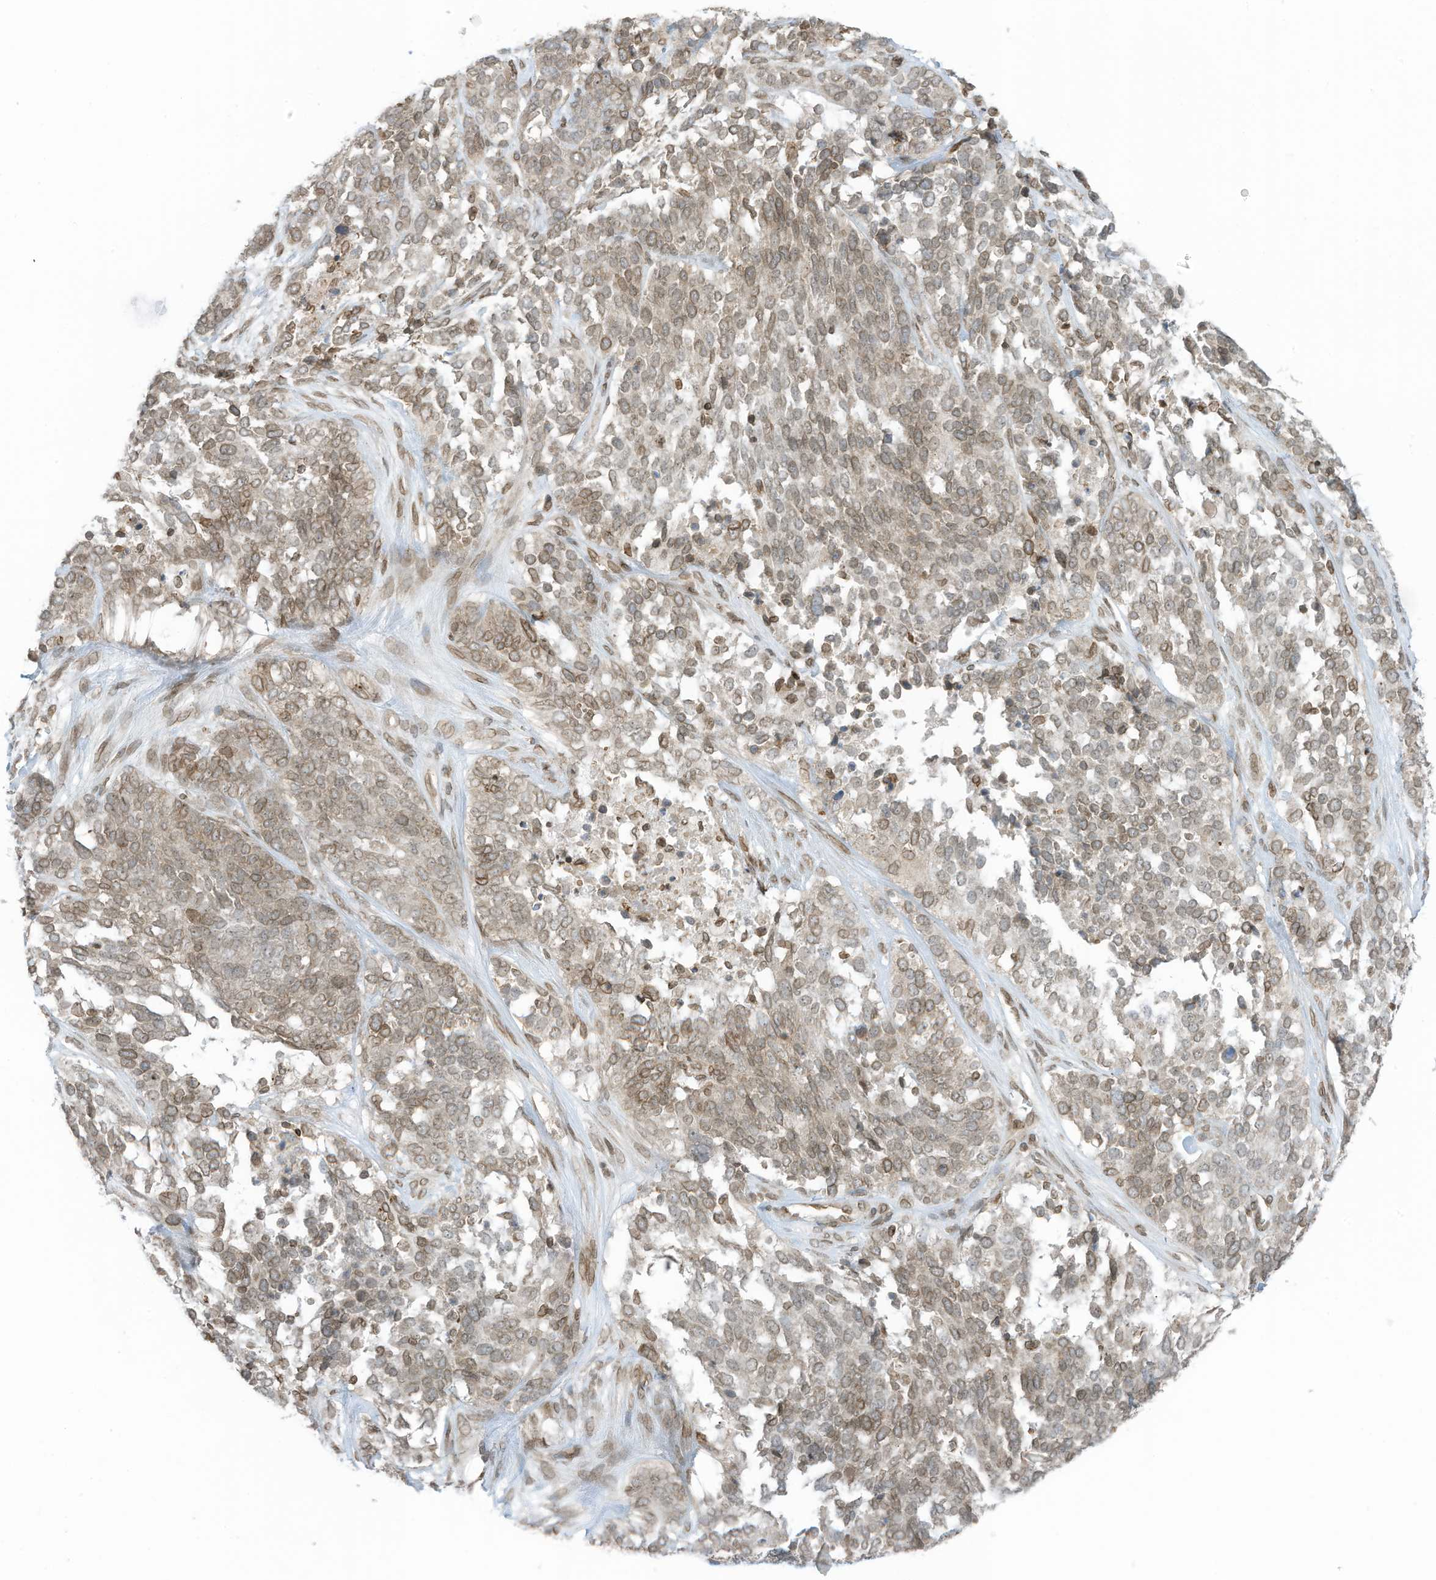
{"staining": {"intensity": "weak", "quantity": ">75%", "location": "cytoplasmic/membranous,nuclear"}, "tissue": "ovarian cancer", "cell_type": "Tumor cells", "image_type": "cancer", "snomed": [{"axis": "morphology", "description": "Cystadenocarcinoma, serous, NOS"}, {"axis": "topography", "description": "Ovary"}], "caption": "A brown stain shows weak cytoplasmic/membranous and nuclear positivity of a protein in ovarian cancer tumor cells. (Brightfield microscopy of DAB IHC at high magnification).", "gene": "RABL3", "patient": {"sex": "female", "age": 44}}